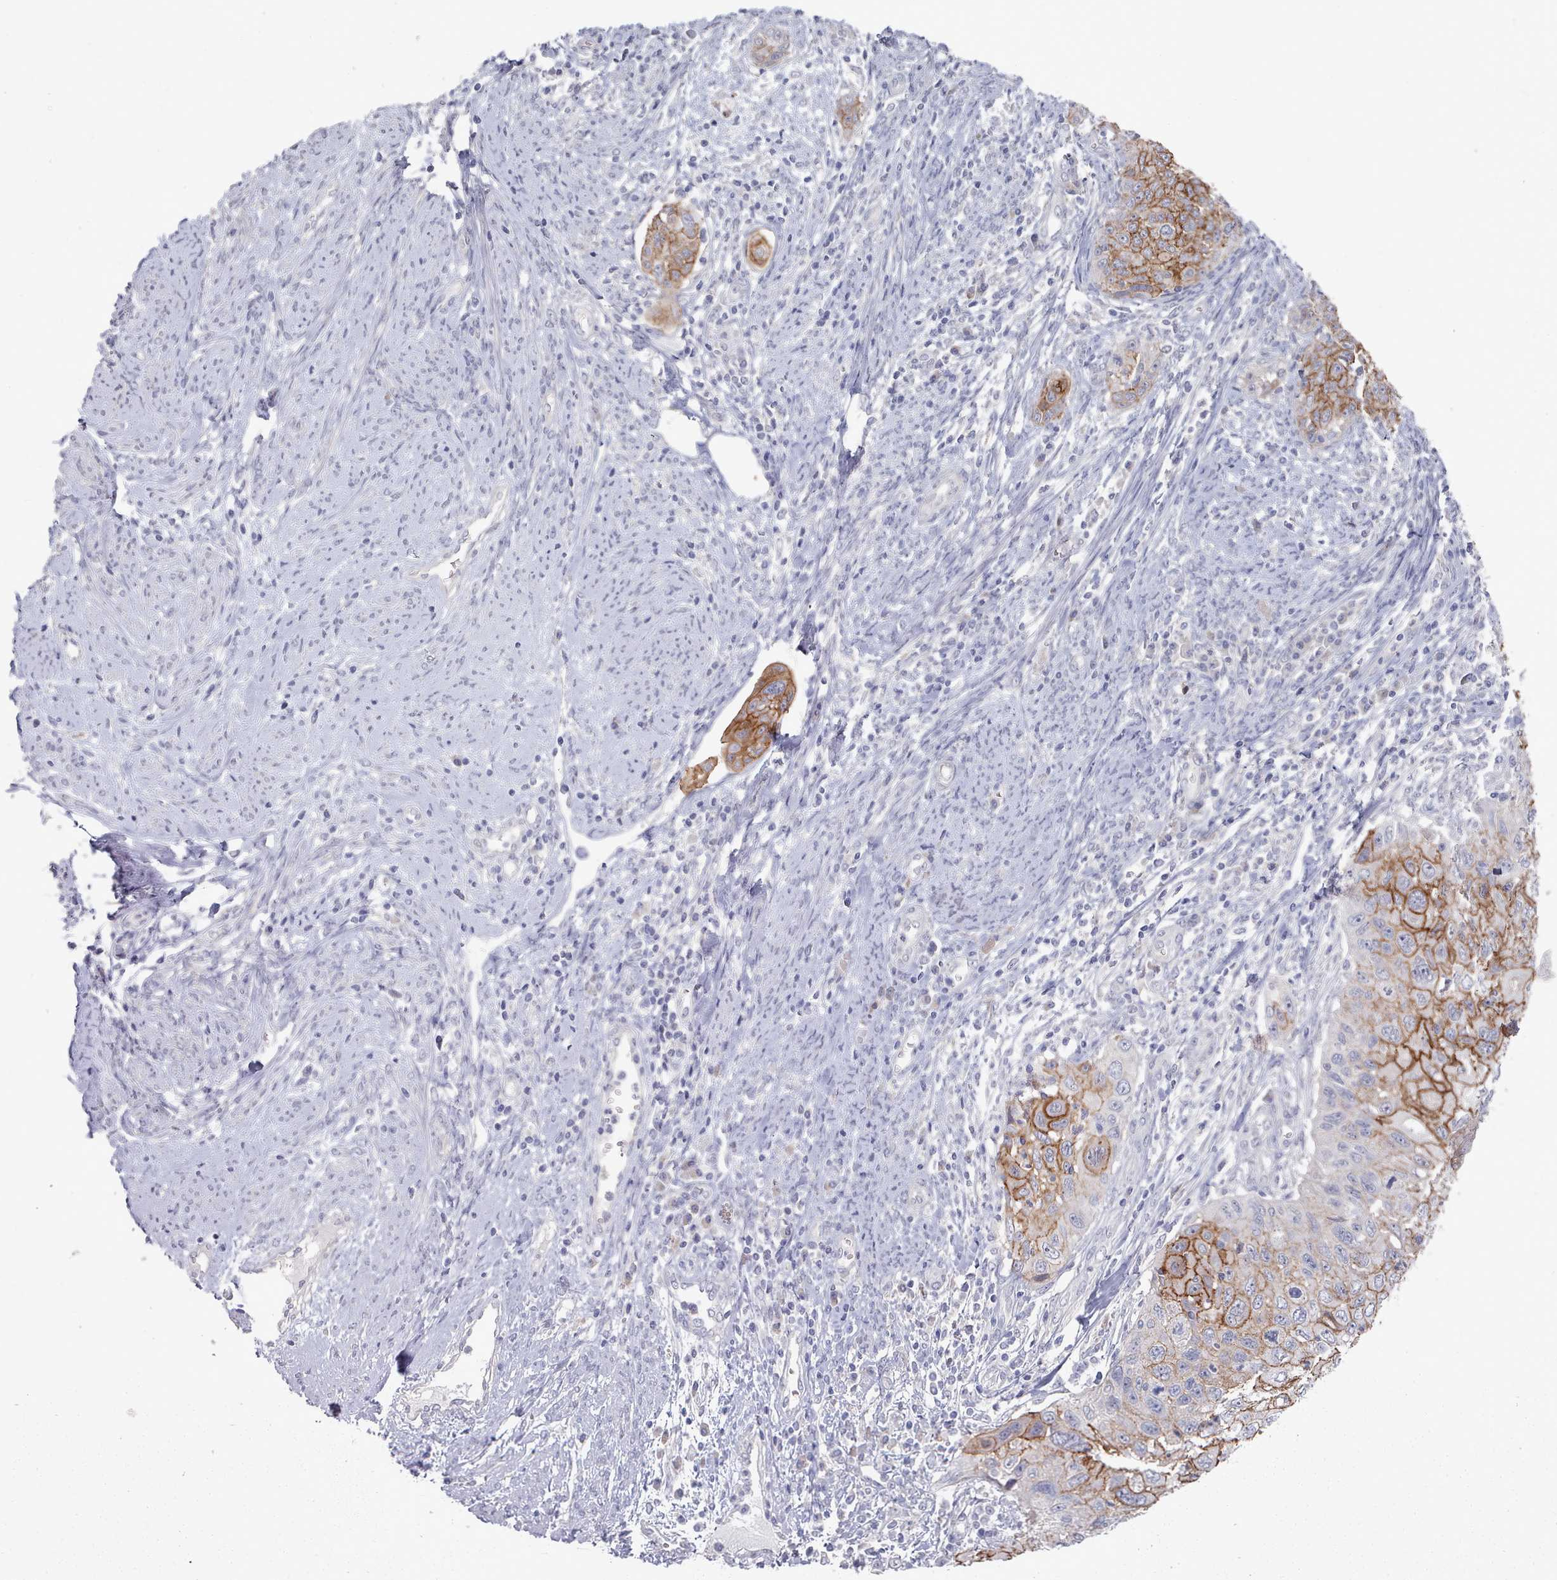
{"staining": {"intensity": "moderate", "quantity": ">75%", "location": "cytoplasmic/membranous"}, "tissue": "cervical cancer", "cell_type": "Tumor cells", "image_type": "cancer", "snomed": [{"axis": "morphology", "description": "Squamous cell carcinoma, NOS"}, {"axis": "topography", "description": "Cervix"}], "caption": "Moderate cytoplasmic/membranous protein staining is seen in approximately >75% of tumor cells in cervical cancer (squamous cell carcinoma).", "gene": "PROM2", "patient": {"sex": "female", "age": 70}}